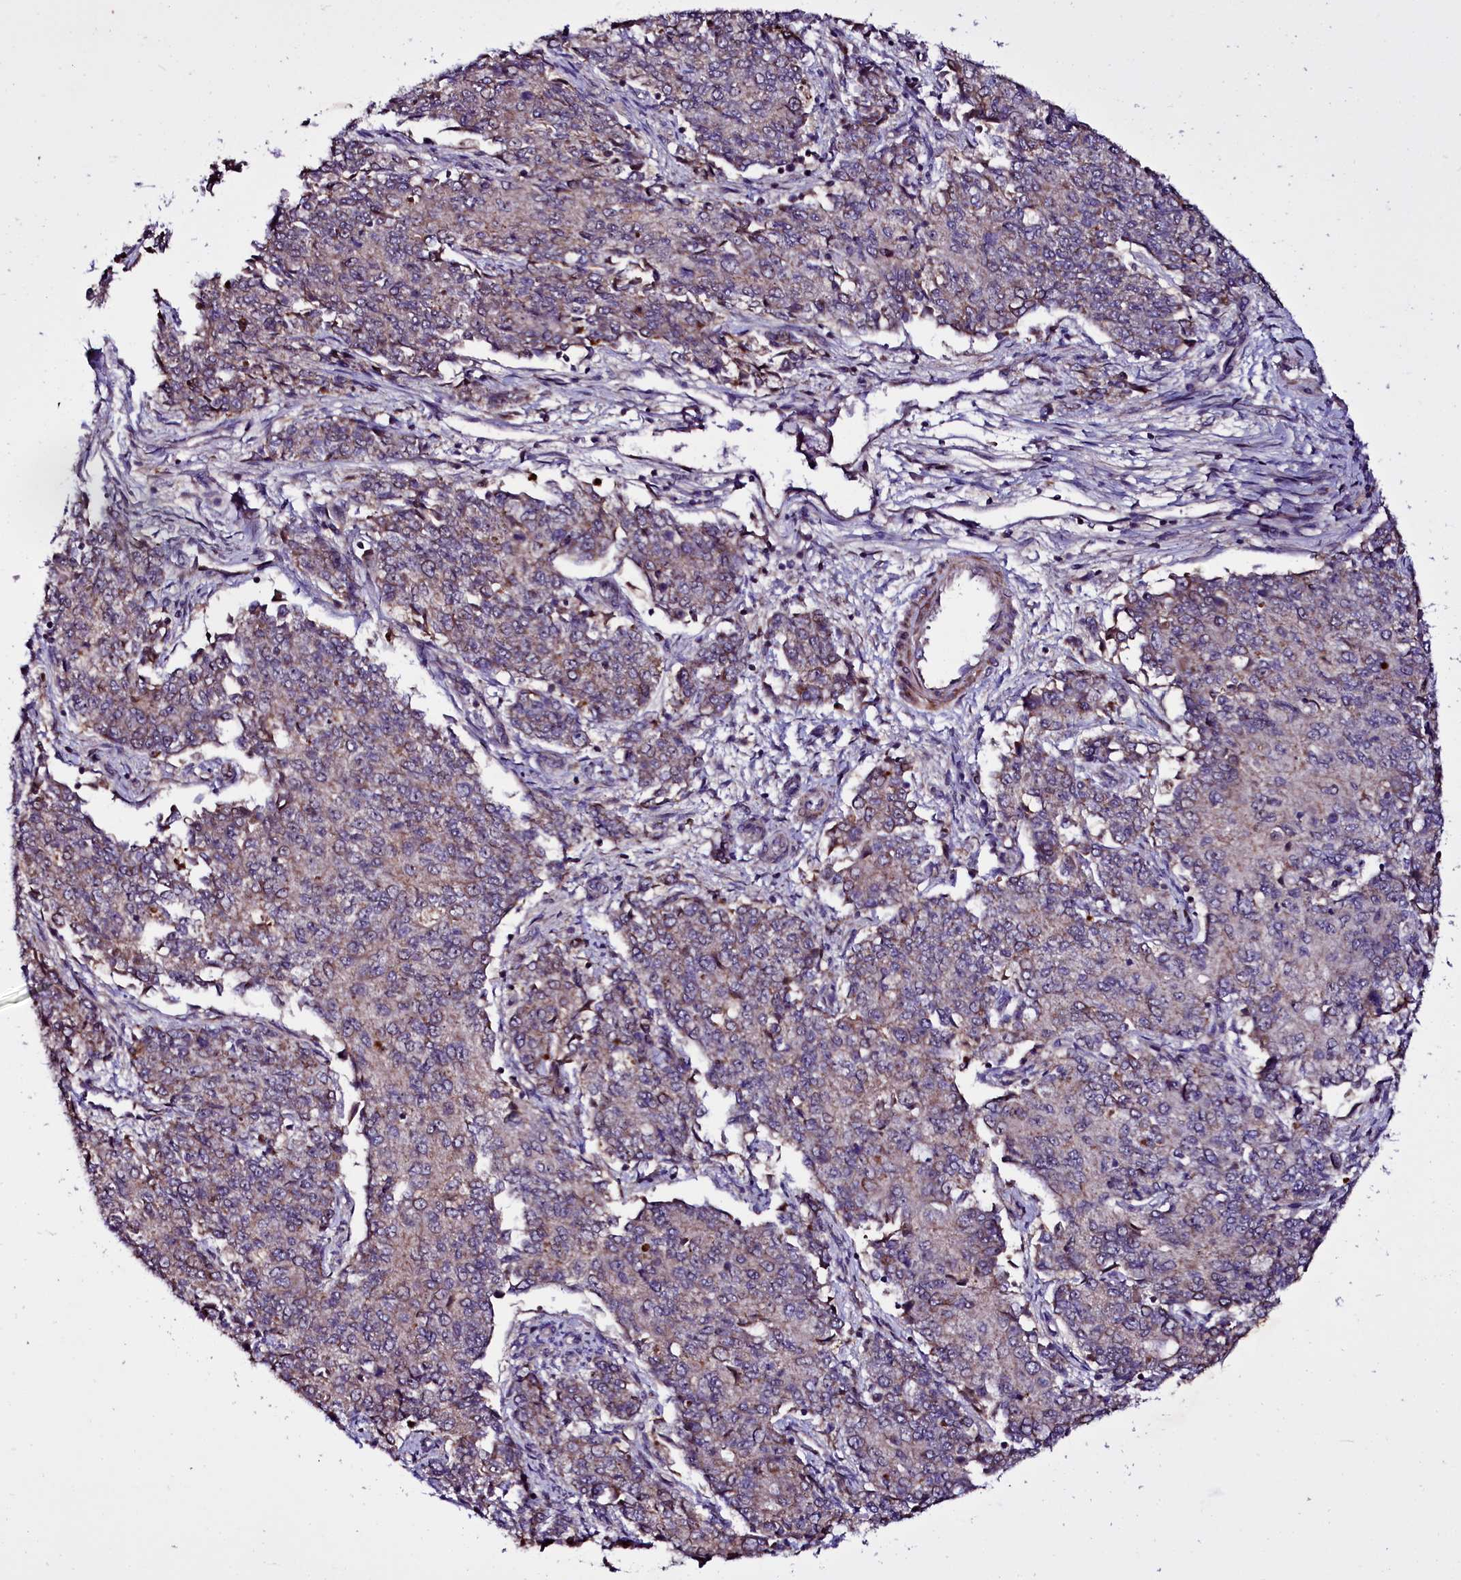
{"staining": {"intensity": "weak", "quantity": "<25%", "location": "cytoplasmic/membranous"}, "tissue": "endometrial cancer", "cell_type": "Tumor cells", "image_type": "cancer", "snomed": [{"axis": "morphology", "description": "Adenocarcinoma, NOS"}, {"axis": "topography", "description": "Endometrium"}], "caption": "Immunohistochemistry of human adenocarcinoma (endometrial) shows no positivity in tumor cells. Nuclei are stained in blue.", "gene": "NAA80", "patient": {"sex": "female", "age": 50}}